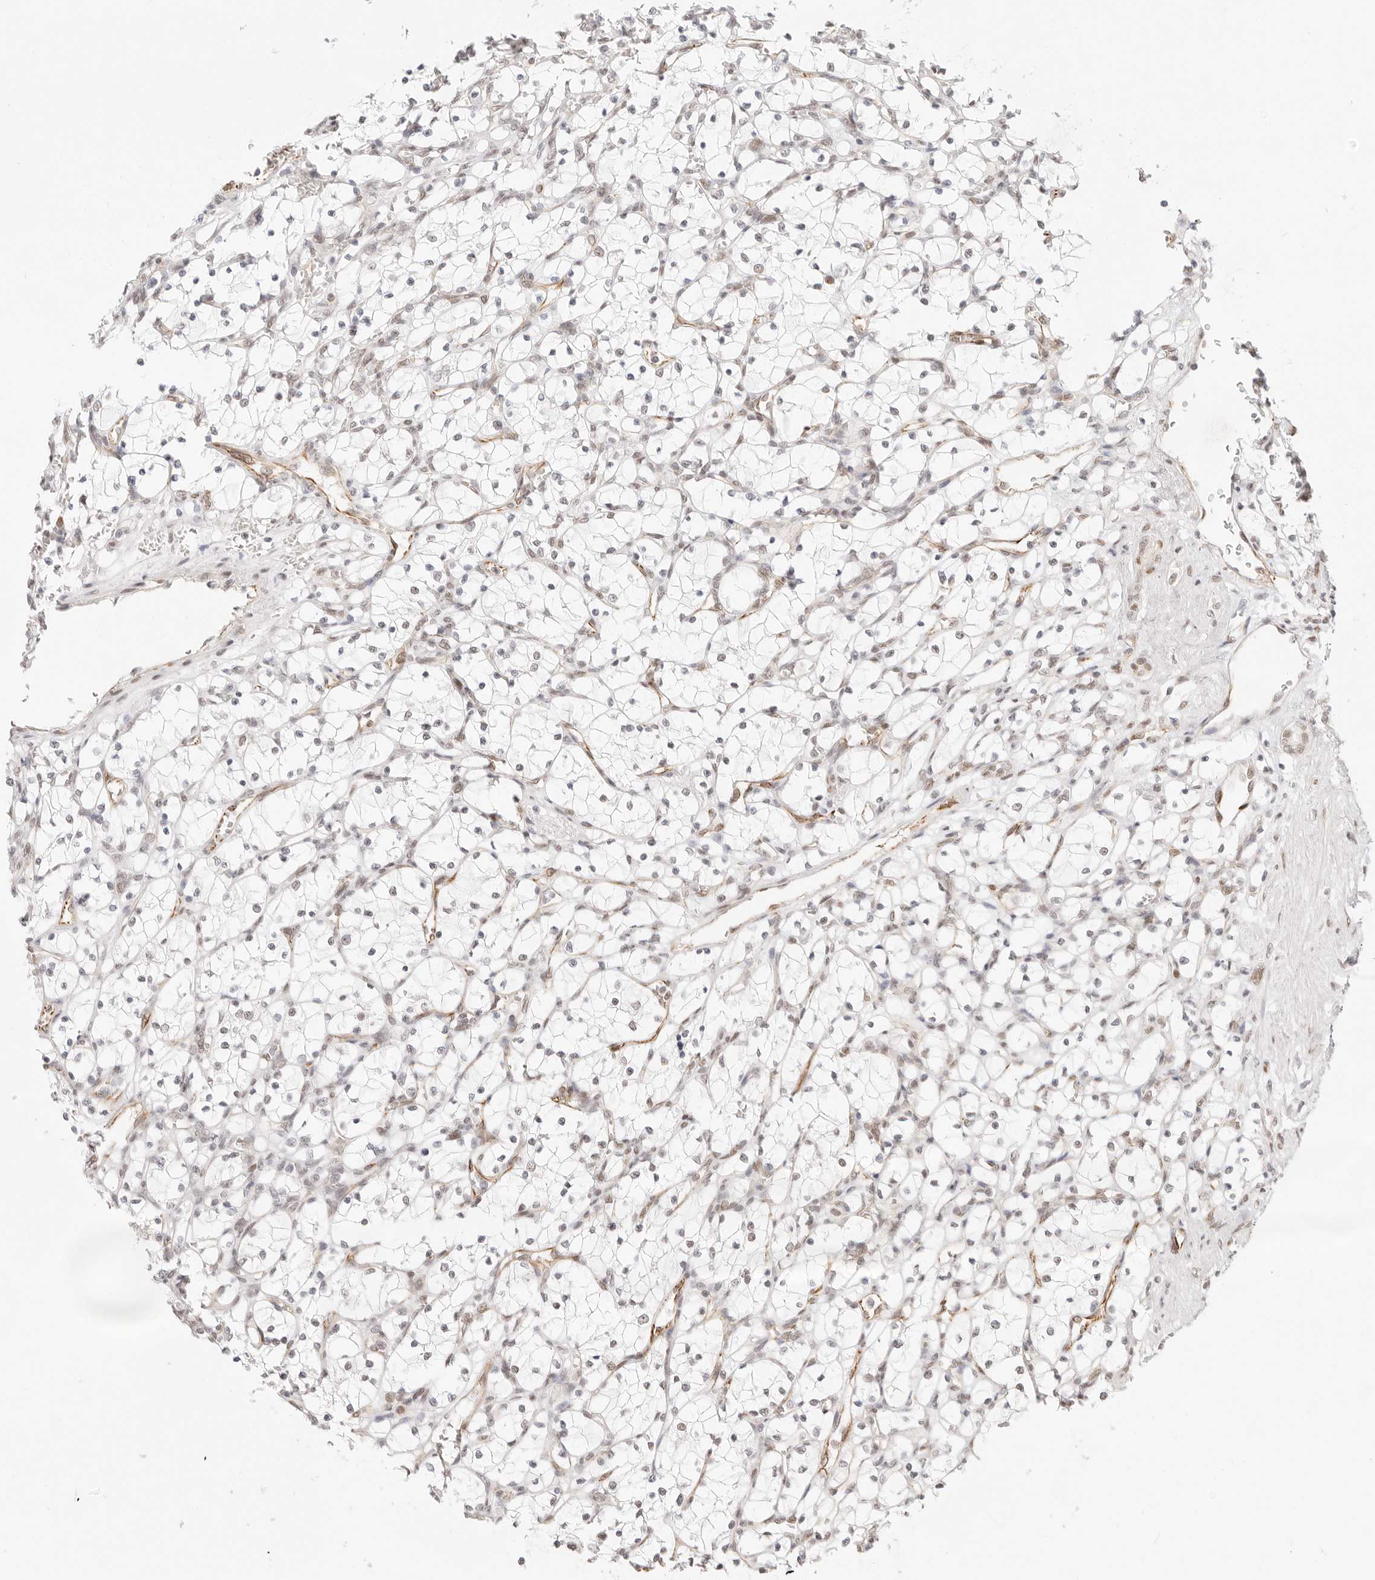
{"staining": {"intensity": "negative", "quantity": "none", "location": "none"}, "tissue": "renal cancer", "cell_type": "Tumor cells", "image_type": "cancer", "snomed": [{"axis": "morphology", "description": "Adenocarcinoma, NOS"}, {"axis": "topography", "description": "Kidney"}], "caption": "Immunohistochemical staining of renal cancer reveals no significant positivity in tumor cells.", "gene": "ZC3H11A", "patient": {"sex": "female", "age": 69}}